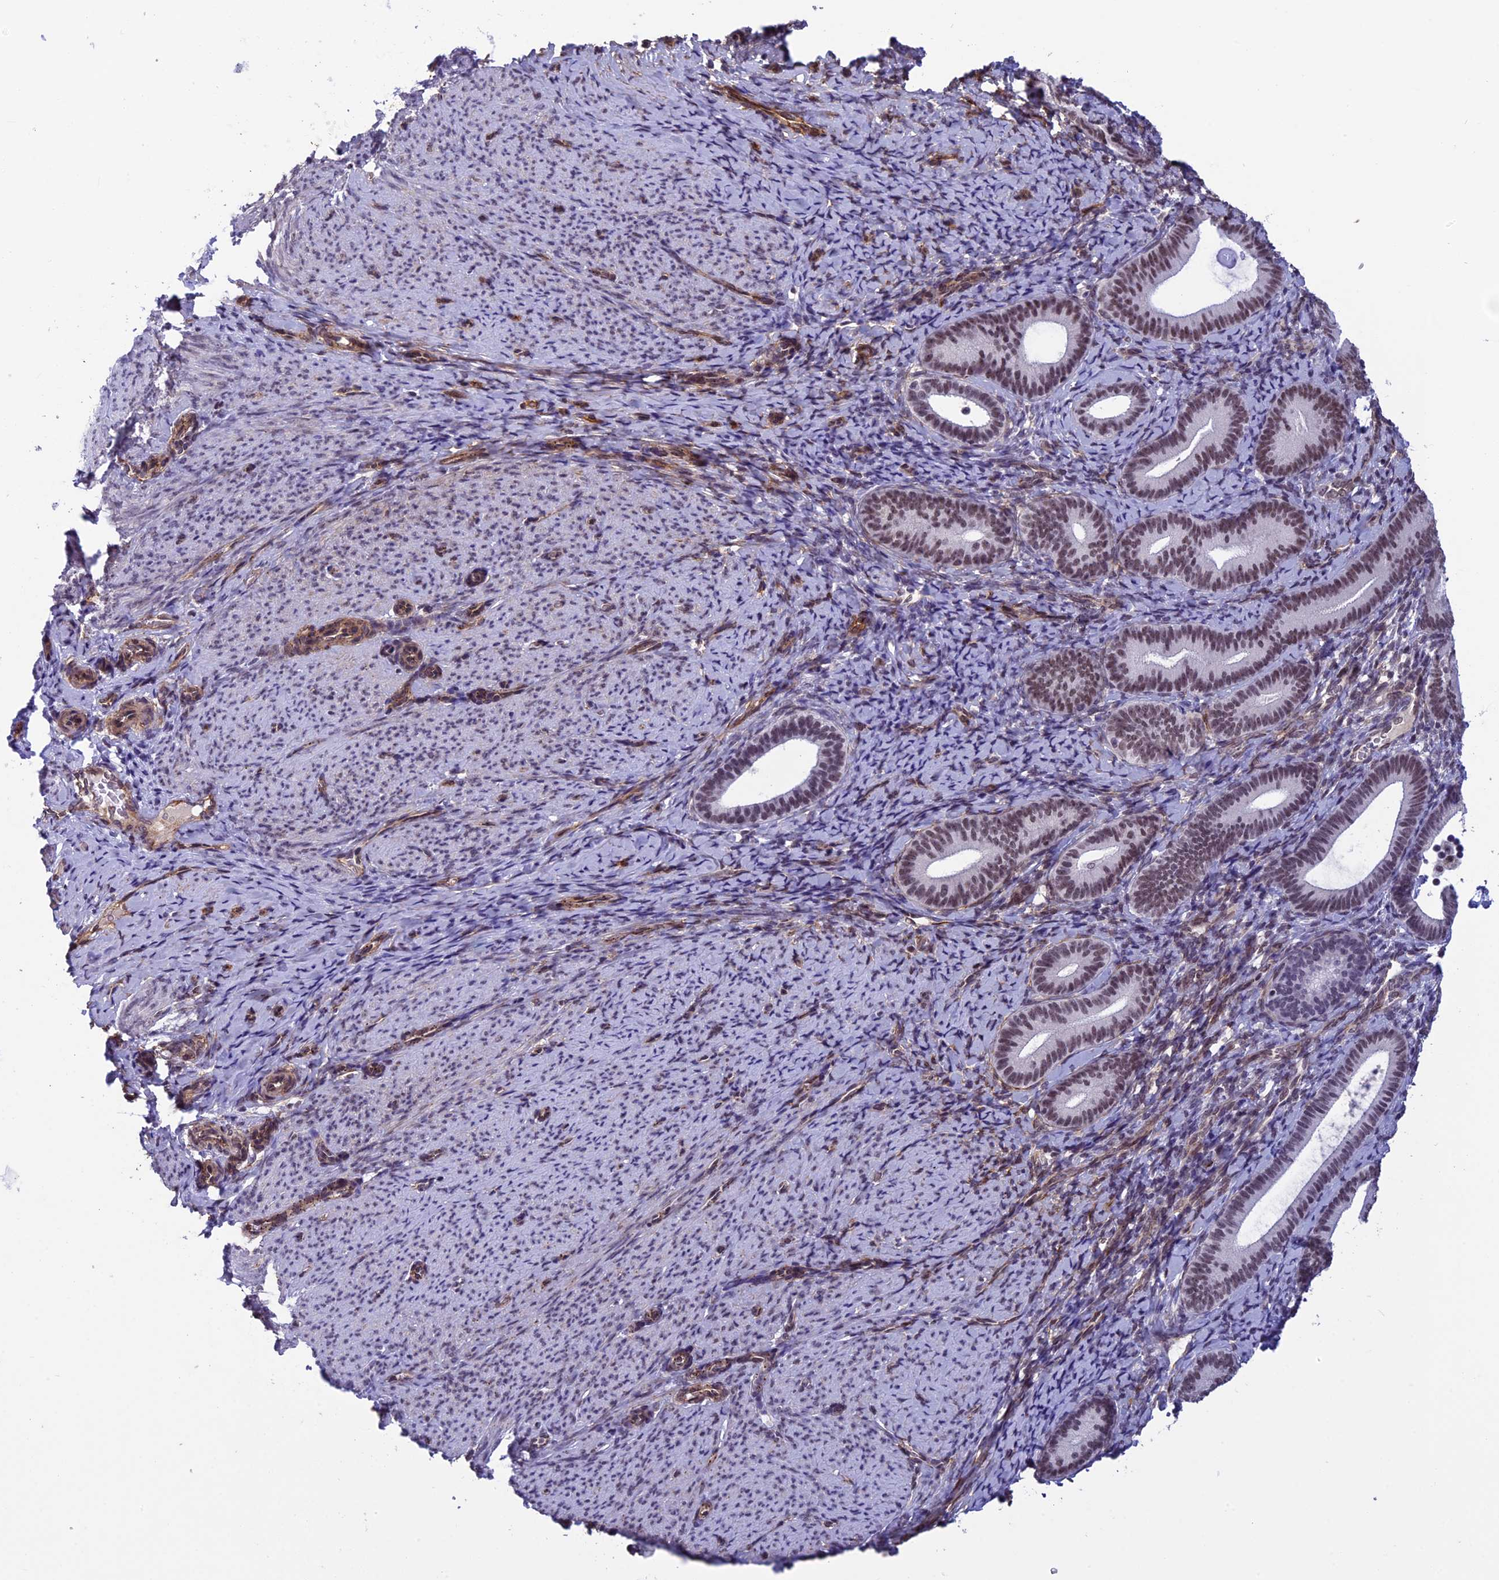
{"staining": {"intensity": "weak", "quantity": "<25%", "location": "nuclear"}, "tissue": "endometrium", "cell_type": "Cells in endometrial stroma", "image_type": "normal", "snomed": [{"axis": "morphology", "description": "Normal tissue, NOS"}, {"axis": "topography", "description": "Endometrium"}], "caption": "This is a histopathology image of IHC staining of benign endometrium, which shows no positivity in cells in endometrial stroma. Nuclei are stained in blue.", "gene": "NIPBL", "patient": {"sex": "female", "age": 65}}